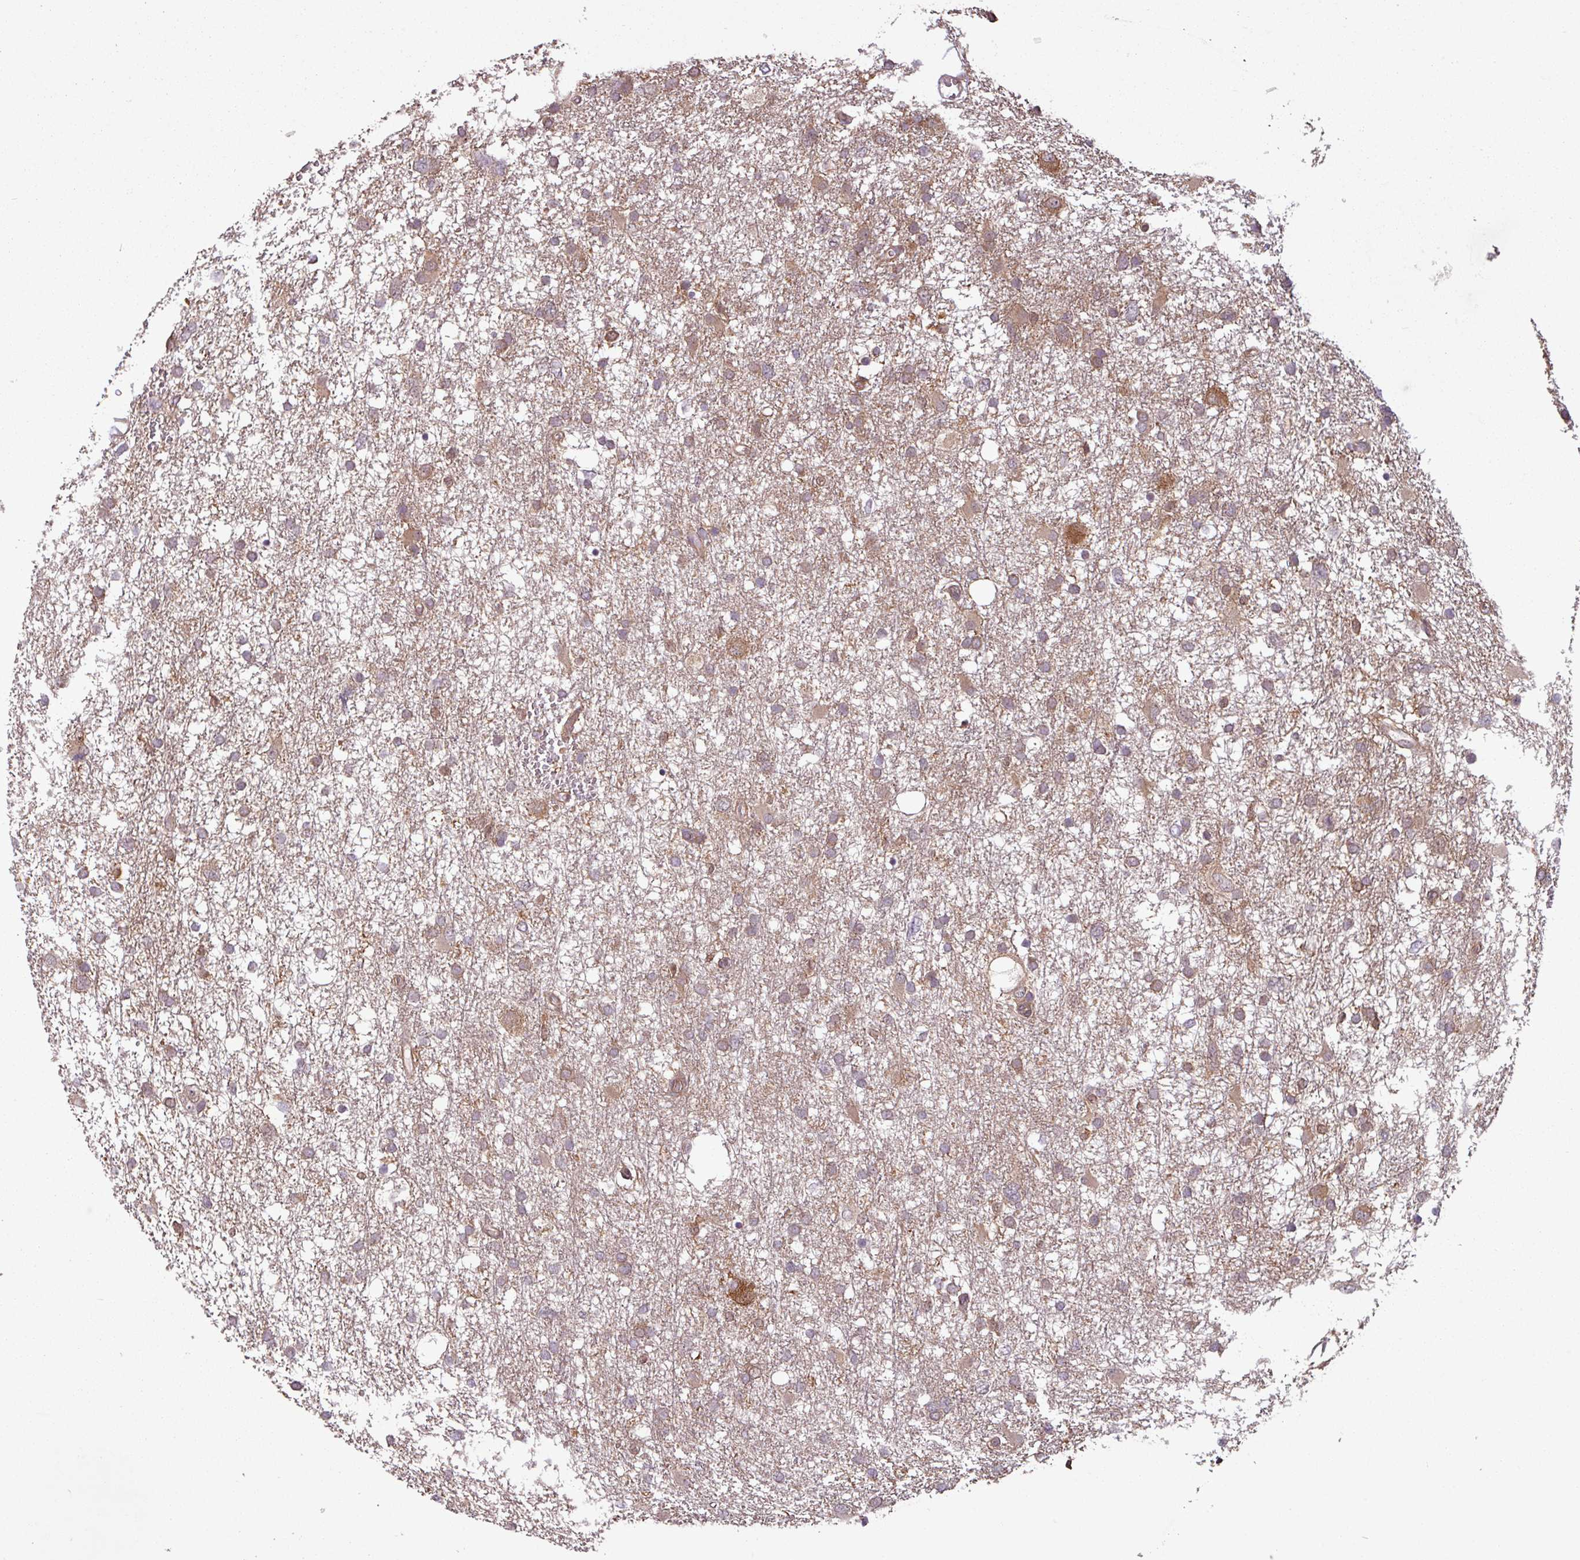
{"staining": {"intensity": "weak", "quantity": "25%-75%", "location": "cytoplasmic/membranous"}, "tissue": "glioma", "cell_type": "Tumor cells", "image_type": "cancer", "snomed": [{"axis": "morphology", "description": "Glioma, malignant, High grade"}, {"axis": "topography", "description": "Brain"}], "caption": "A low amount of weak cytoplasmic/membranous expression is identified in approximately 25%-75% of tumor cells in high-grade glioma (malignant) tissue.", "gene": "SH3BGRL", "patient": {"sex": "male", "age": 61}}